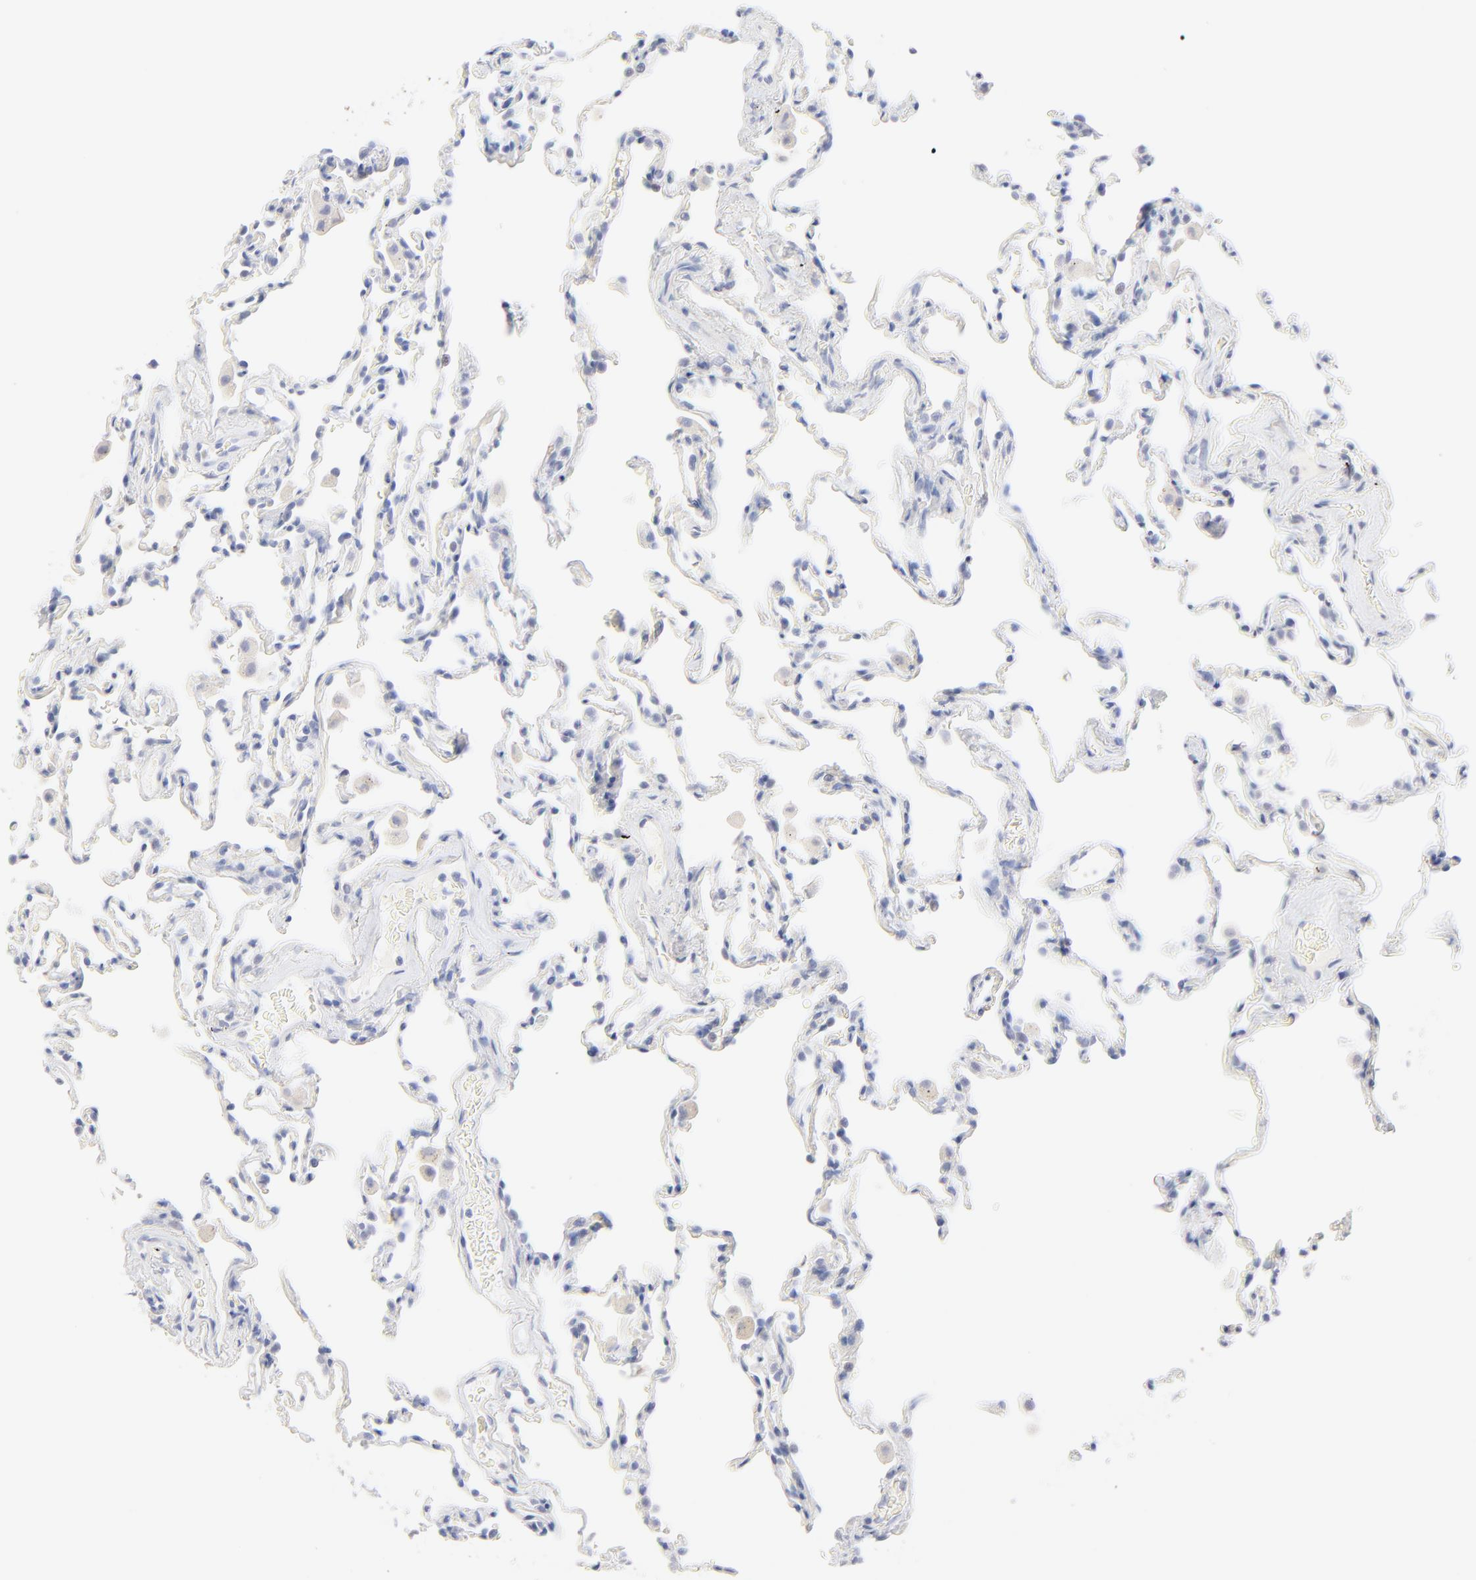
{"staining": {"intensity": "negative", "quantity": "none", "location": "none"}, "tissue": "lung", "cell_type": "Alveolar cells", "image_type": "normal", "snomed": [{"axis": "morphology", "description": "Normal tissue, NOS"}, {"axis": "morphology", "description": "Soft tissue tumor metastatic"}, {"axis": "topography", "description": "Lung"}], "caption": "A high-resolution image shows immunohistochemistry (IHC) staining of benign lung, which displays no significant expression in alveolar cells.", "gene": "ONECUT1", "patient": {"sex": "male", "age": 59}}